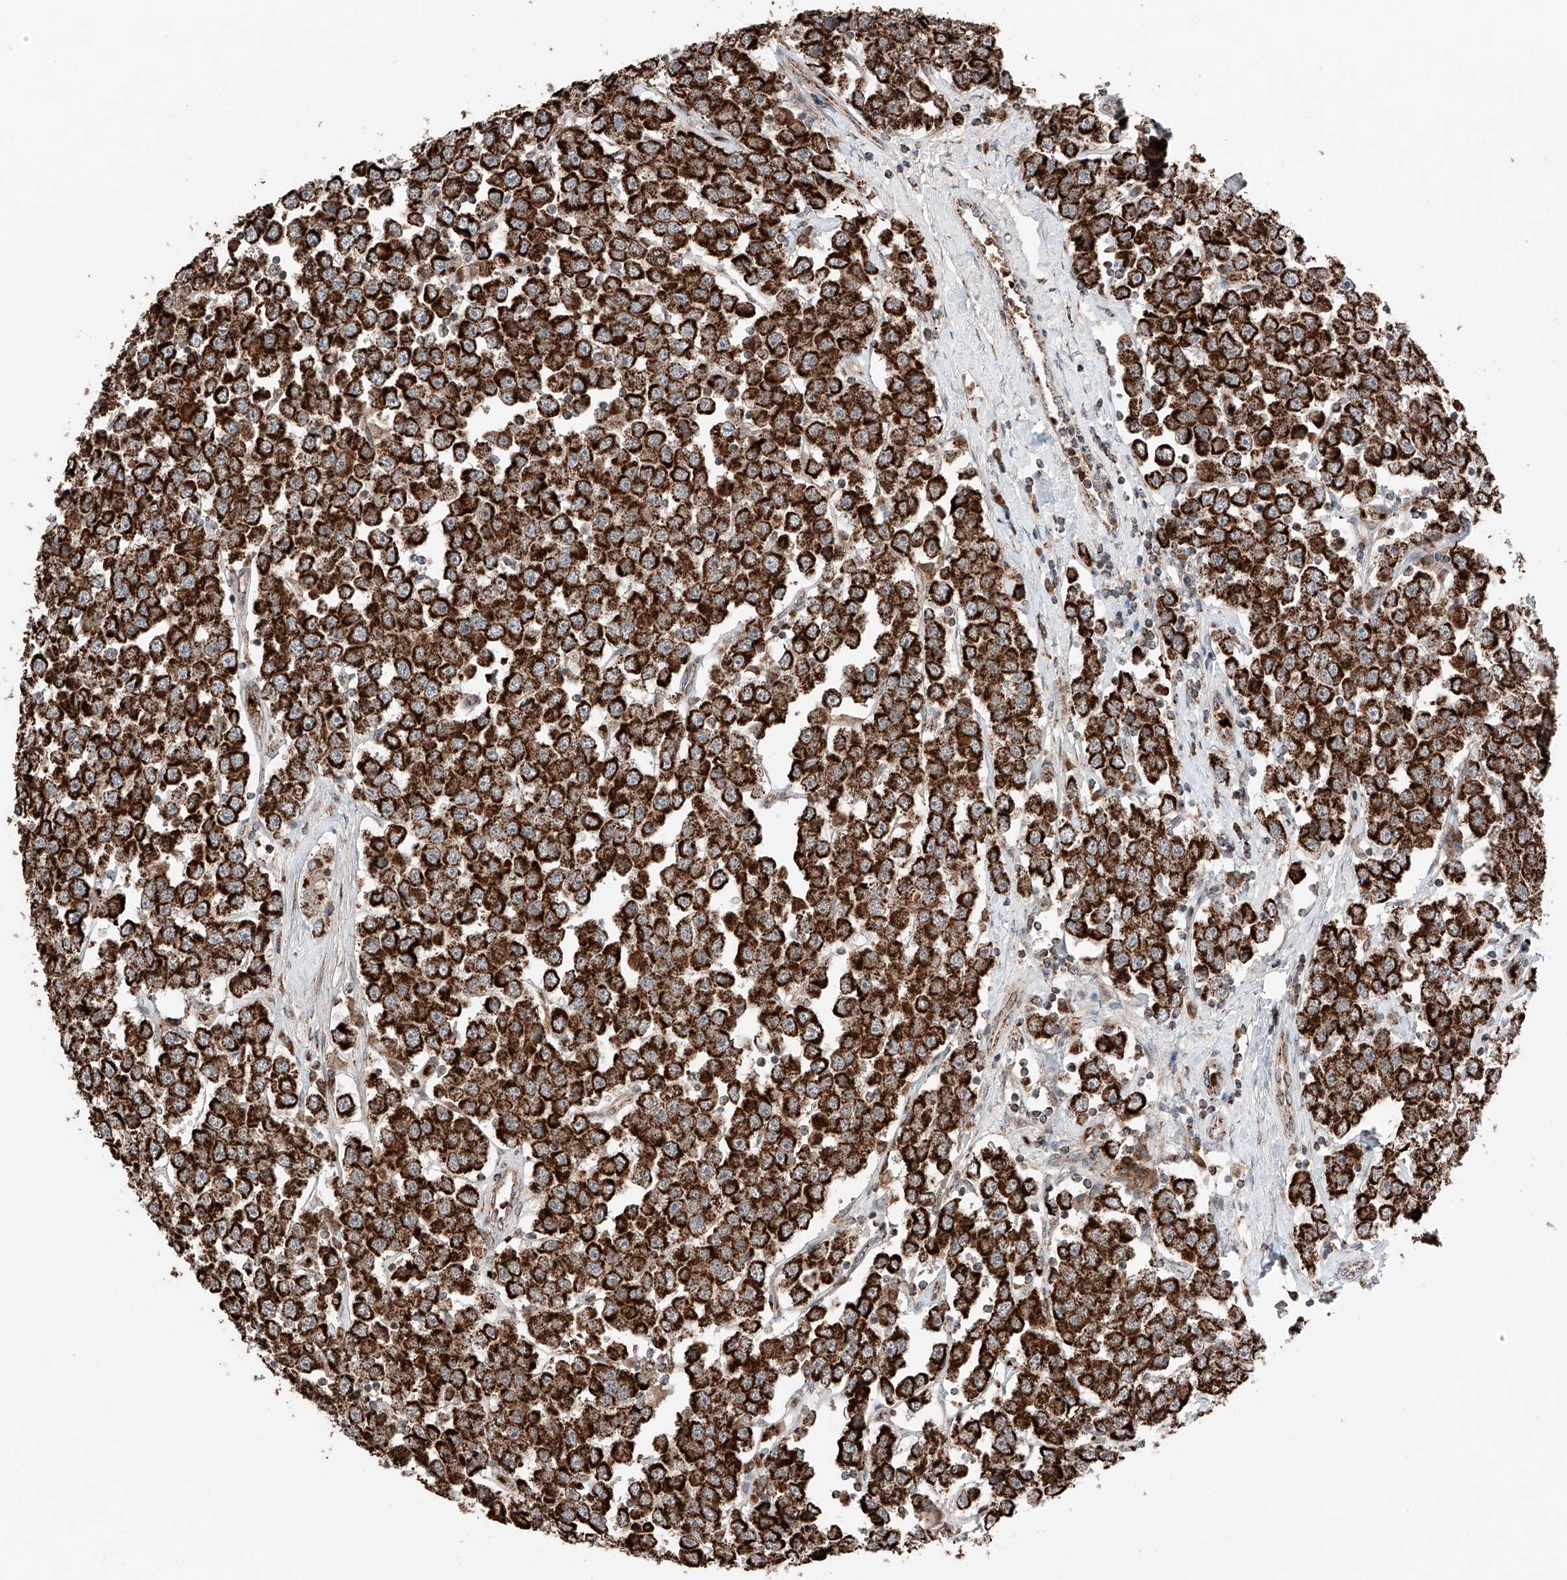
{"staining": {"intensity": "strong", "quantity": ">75%", "location": "cytoplasmic/membranous"}, "tissue": "testis cancer", "cell_type": "Tumor cells", "image_type": "cancer", "snomed": [{"axis": "morphology", "description": "Seminoma, NOS"}, {"axis": "topography", "description": "Testis"}], "caption": "A brown stain shows strong cytoplasmic/membranous expression of a protein in testis cancer (seminoma) tumor cells.", "gene": "ZSCAN29", "patient": {"sex": "male", "age": 28}}